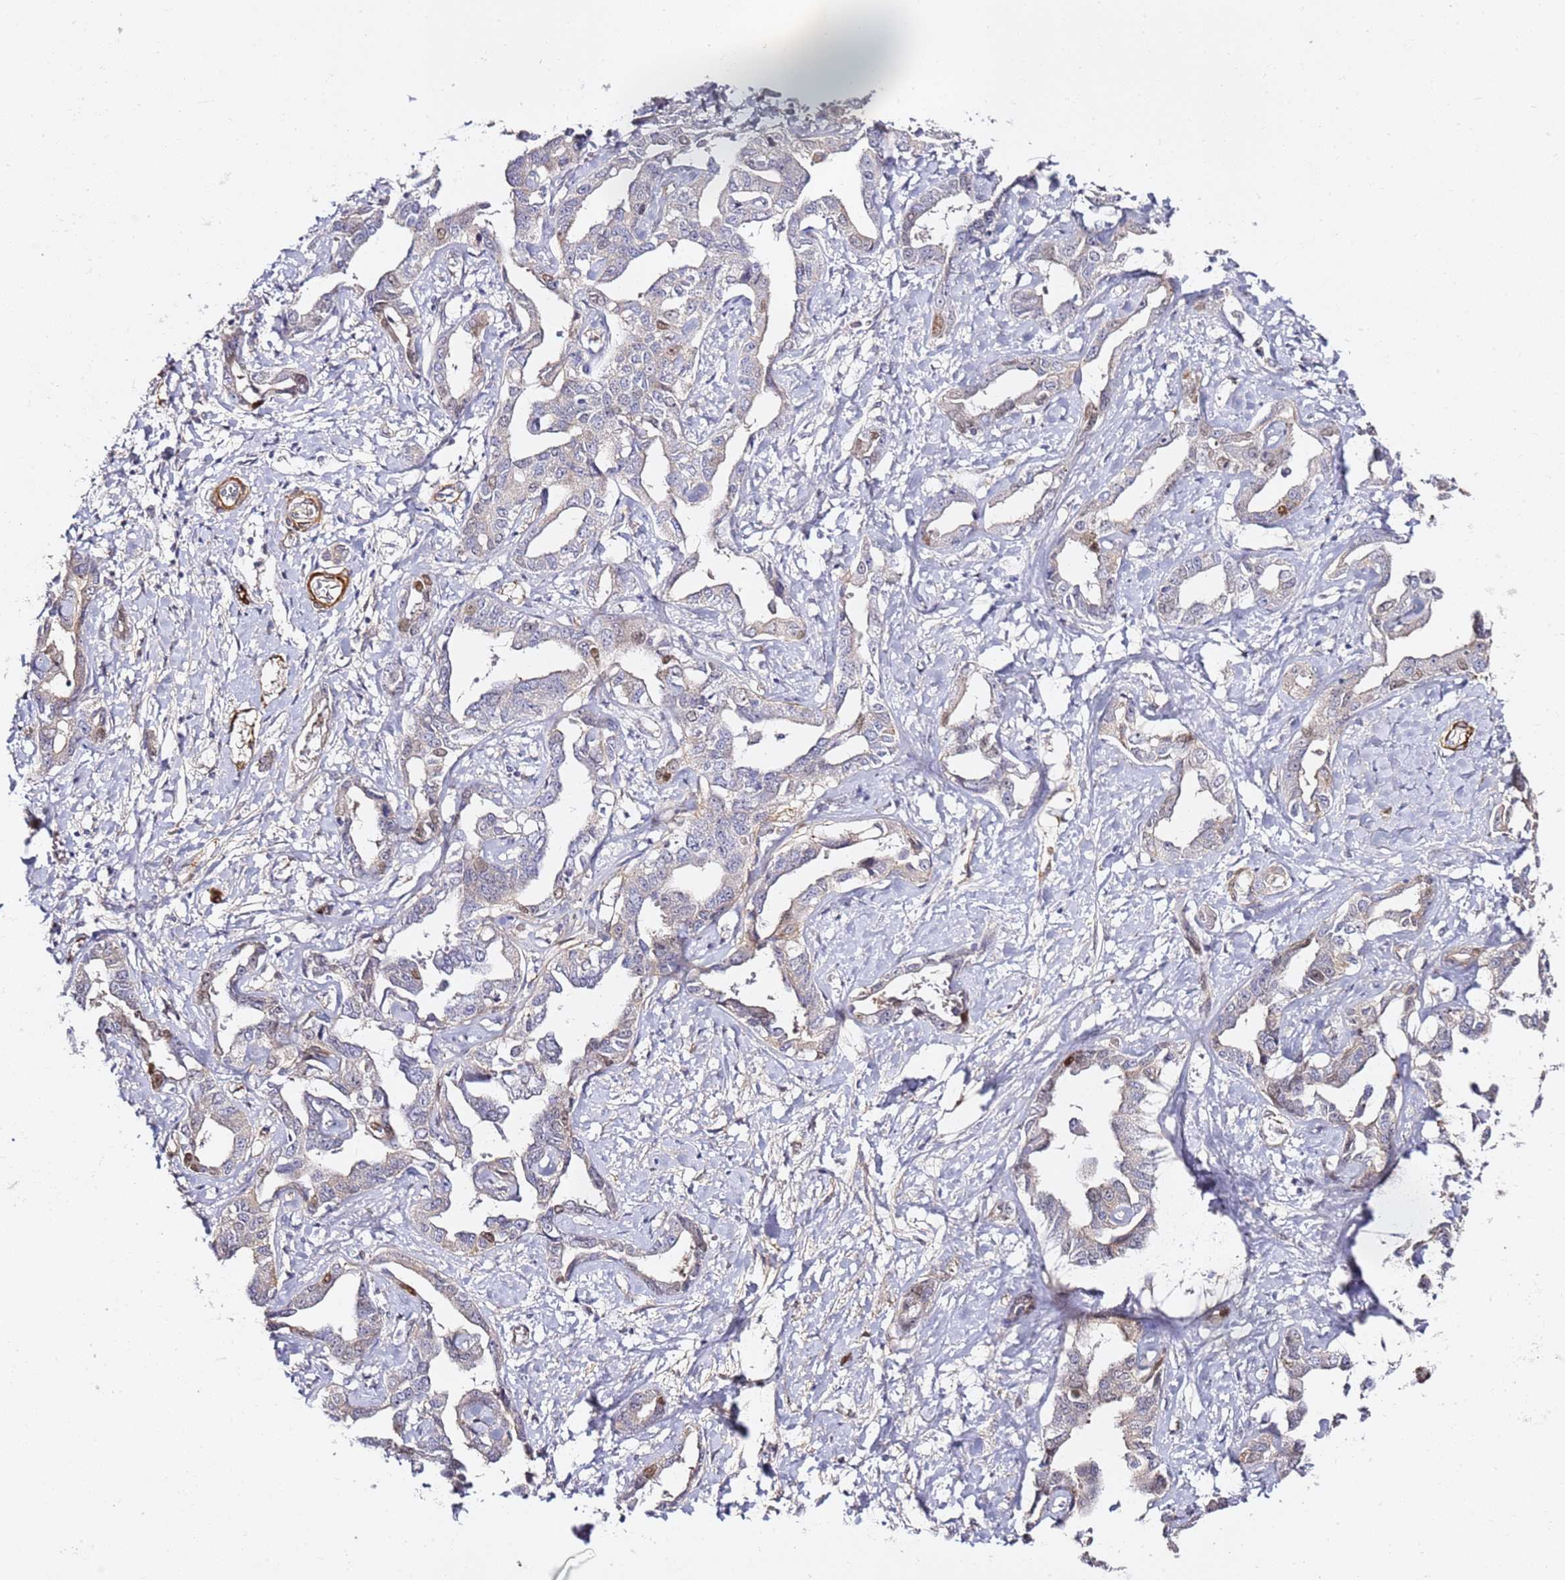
{"staining": {"intensity": "moderate", "quantity": "25%-75%", "location": "nuclear"}, "tissue": "liver cancer", "cell_type": "Tumor cells", "image_type": "cancer", "snomed": [{"axis": "morphology", "description": "Cholangiocarcinoma"}, {"axis": "topography", "description": "Liver"}], "caption": "Protein expression analysis of human liver cancer reveals moderate nuclear positivity in about 25%-75% of tumor cells.", "gene": "EPS8L1", "patient": {"sex": "male", "age": 59}}